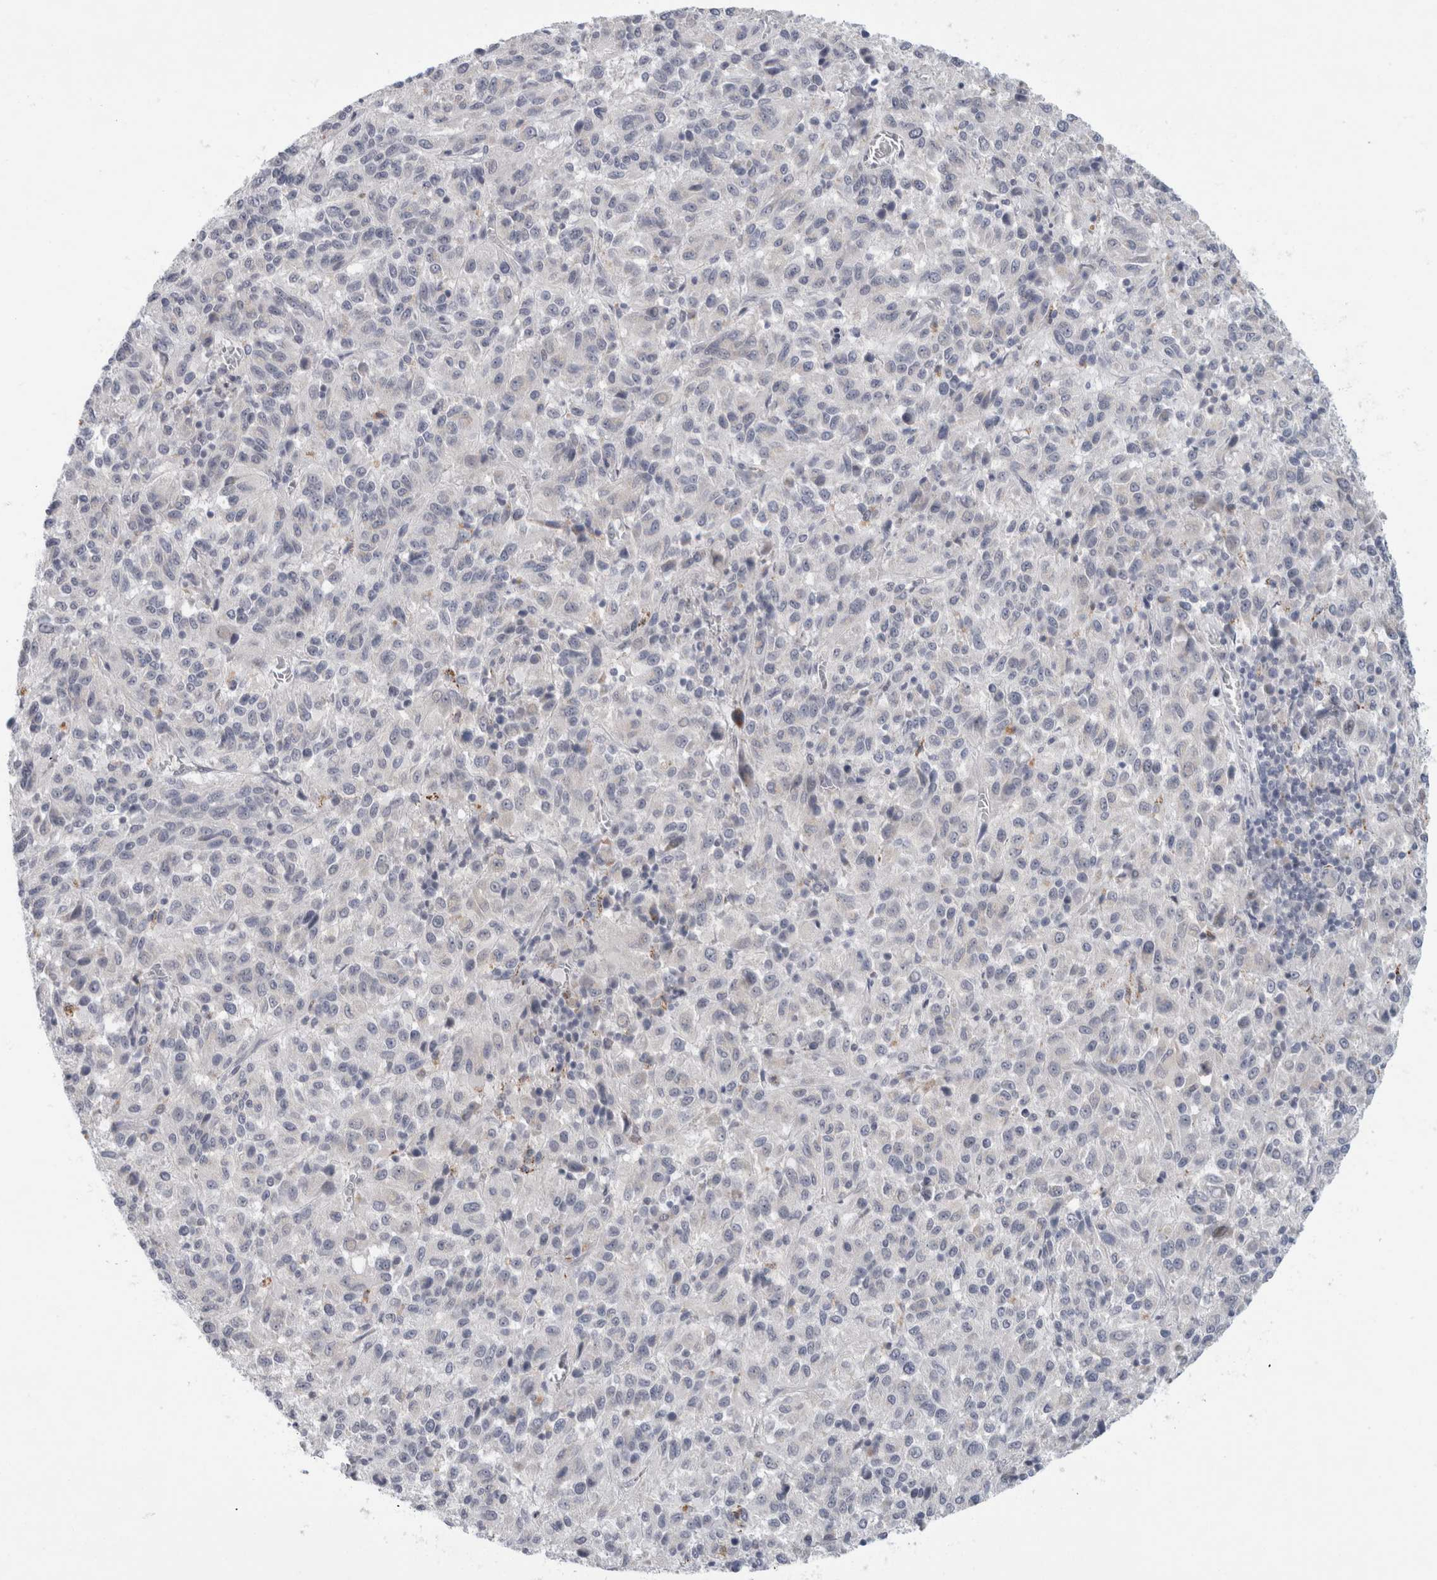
{"staining": {"intensity": "negative", "quantity": "none", "location": "none"}, "tissue": "melanoma", "cell_type": "Tumor cells", "image_type": "cancer", "snomed": [{"axis": "morphology", "description": "Malignant melanoma, Metastatic site"}, {"axis": "topography", "description": "Lung"}], "caption": "The immunohistochemistry histopathology image has no significant expression in tumor cells of melanoma tissue.", "gene": "NIPA1", "patient": {"sex": "male", "age": 64}}